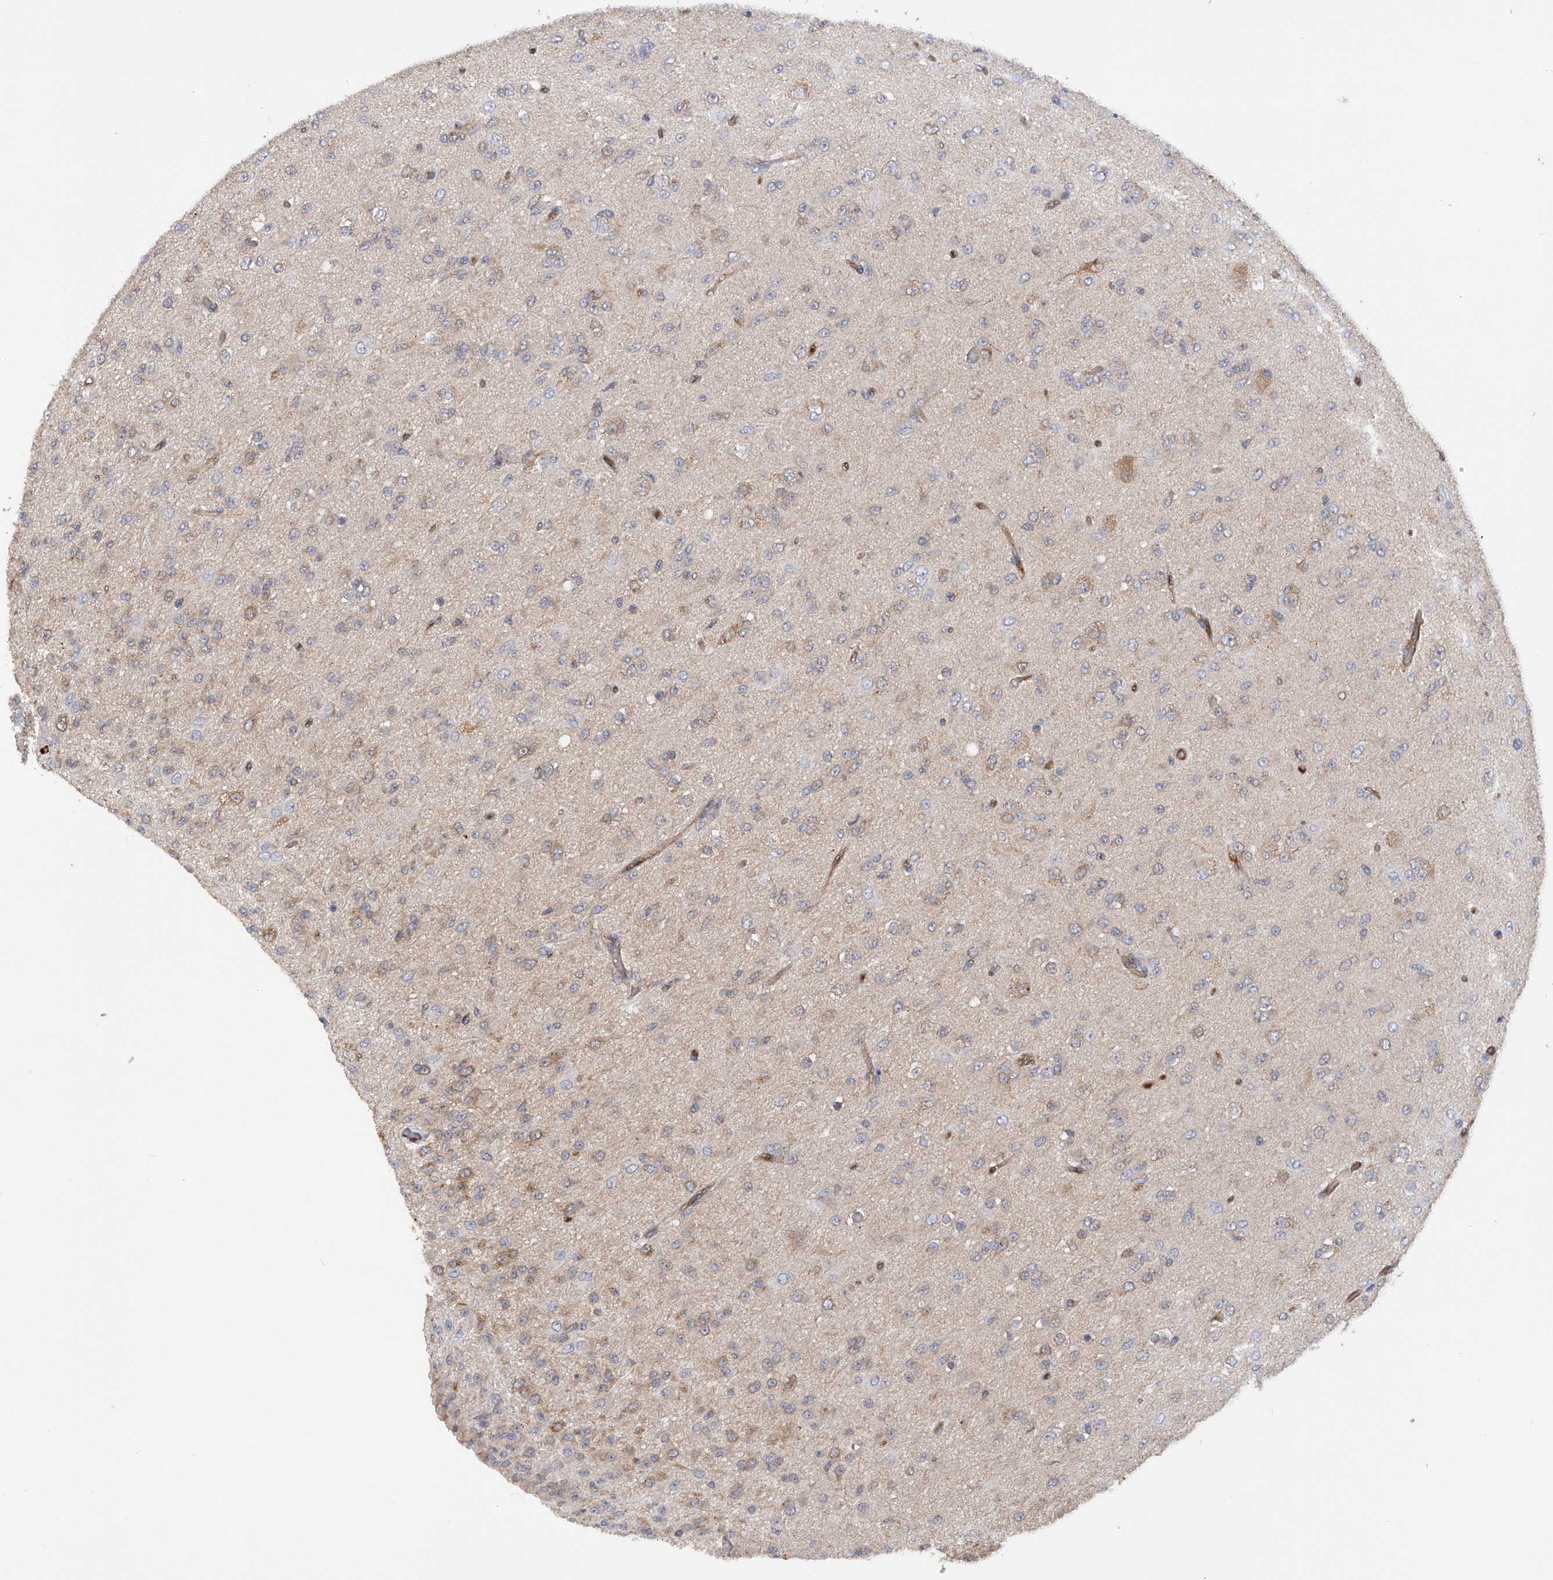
{"staining": {"intensity": "weak", "quantity": "<25%", "location": "cytoplasmic/membranous"}, "tissue": "glioma", "cell_type": "Tumor cells", "image_type": "cancer", "snomed": [{"axis": "morphology", "description": "Glioma, malignant, Low grade"}, {"axis": "topography", "description": "Brain"}], "caption": "Low-grade glioma (malignant) was stained to show a protein in brown. There is no significant expression in tumor cells.", "gene": "NUDT17", "patient": {"sex": "male", "age": 65}}